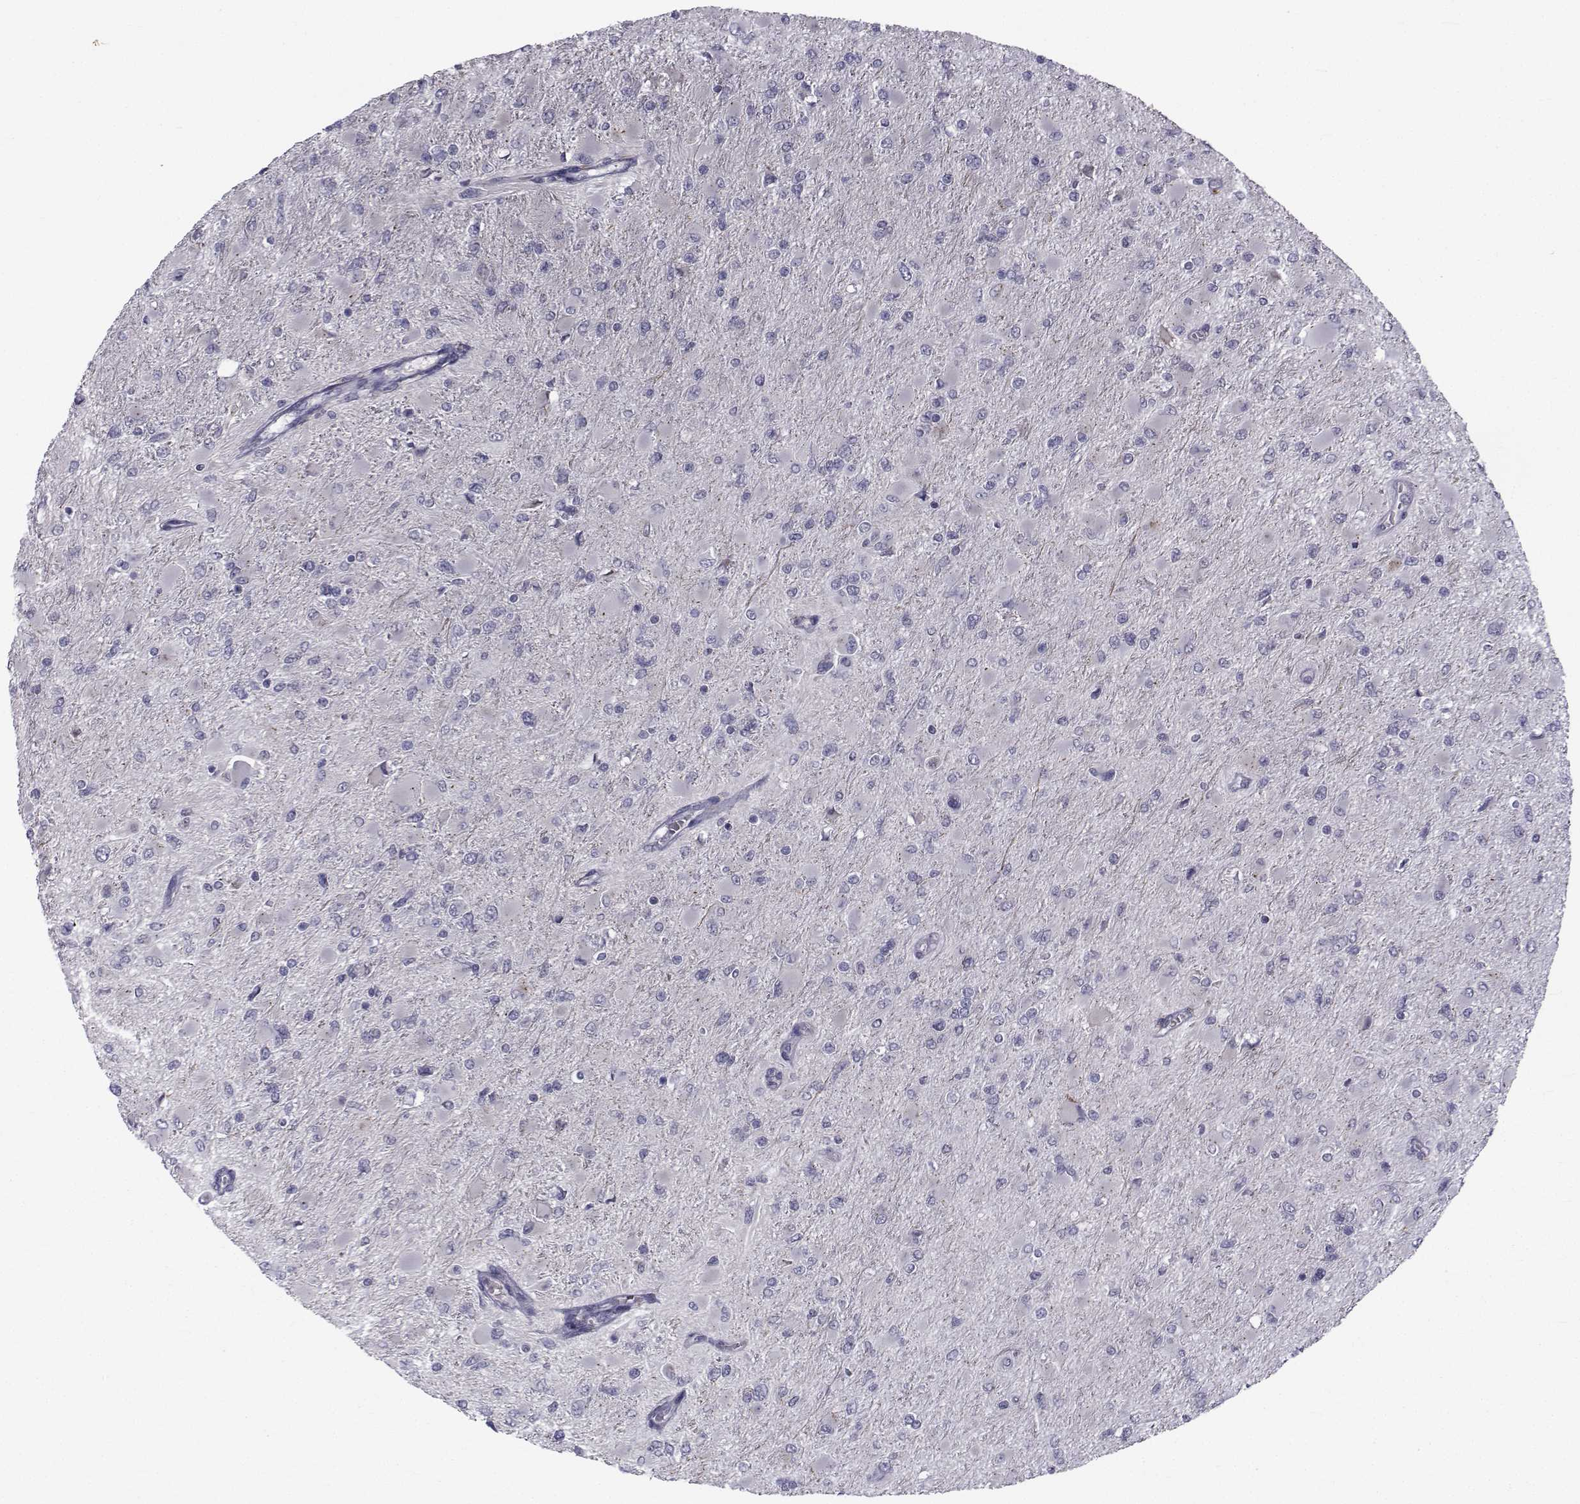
{"staining": {"intensity": "negative", "quantity": "none", "location": "none"}, "tissue": "glioma", "cell_type": "Tumor cells", "image_type": "cancer", "snomed": [{"axis": "morphology", "description": "Glioma, malignant, High grade"}, {"axis": "topography", "description": "Cerebral cortex"}], "caption": "Immunohistochemical staining of glioma reveals no significant staining in tumor cells.", "gene": "ANGPT1", "patient": {"sex": "female", "age": 36}}